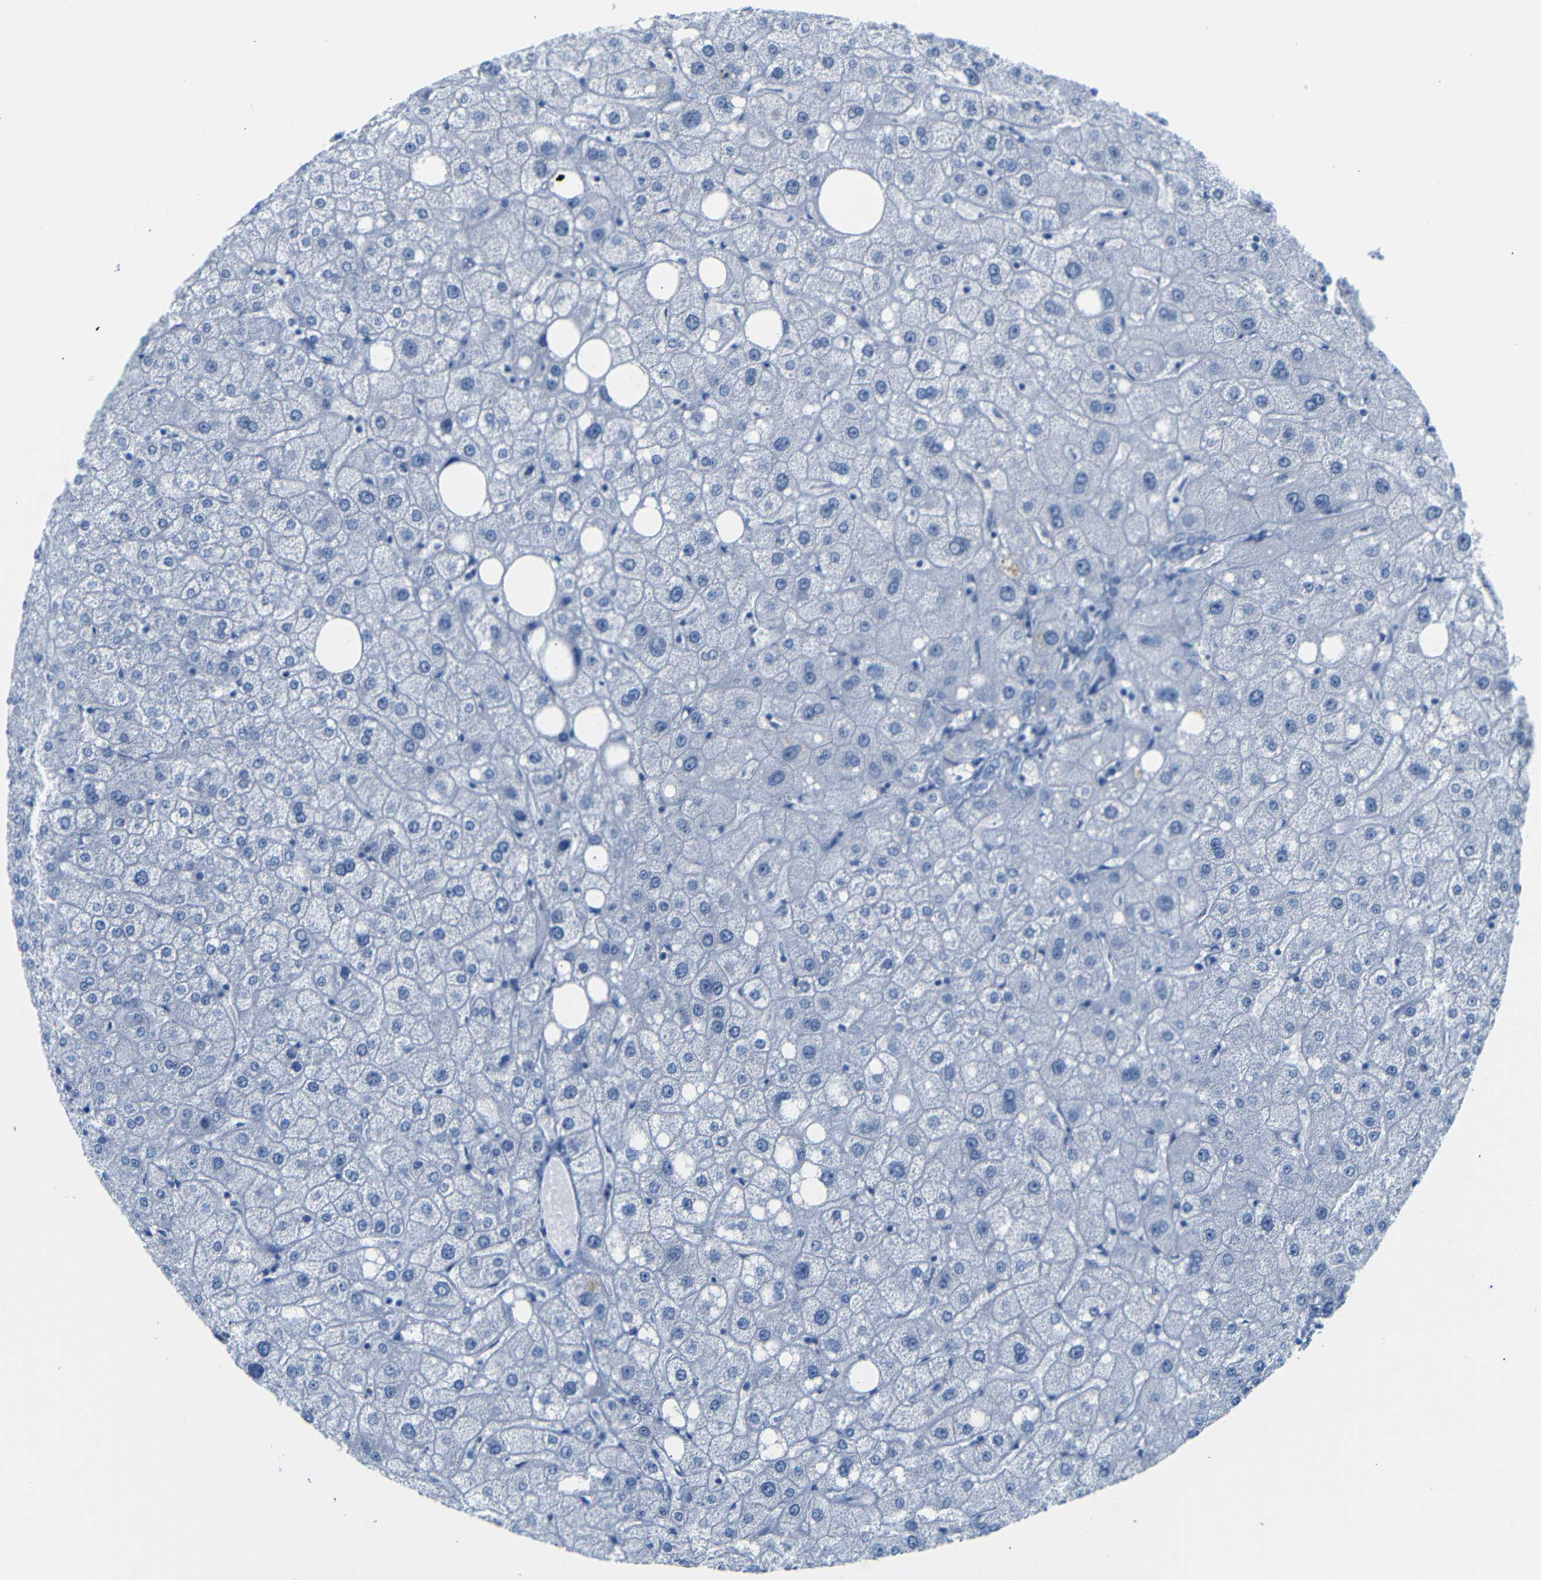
{"staining": {"intensity": "negative", "quantity": "none", "location": "none"}, "tissue": "liver", "cell_type": "Cholangiocytes", "image_type": "normal", "snomed": [{"axis": "morphology", "description": "Normal tissue, NOS"}, {"axis": "topography", "description": "Liver"}], "caption": "IHC histopathology image of benign liver: human liver stained with DAB (3,3'-diaminobenzidine) demonstrates no significant protein expression in cholangiocytes.", "gene": "FCRL1", "patient": {"sex": "male", "age": 73}}